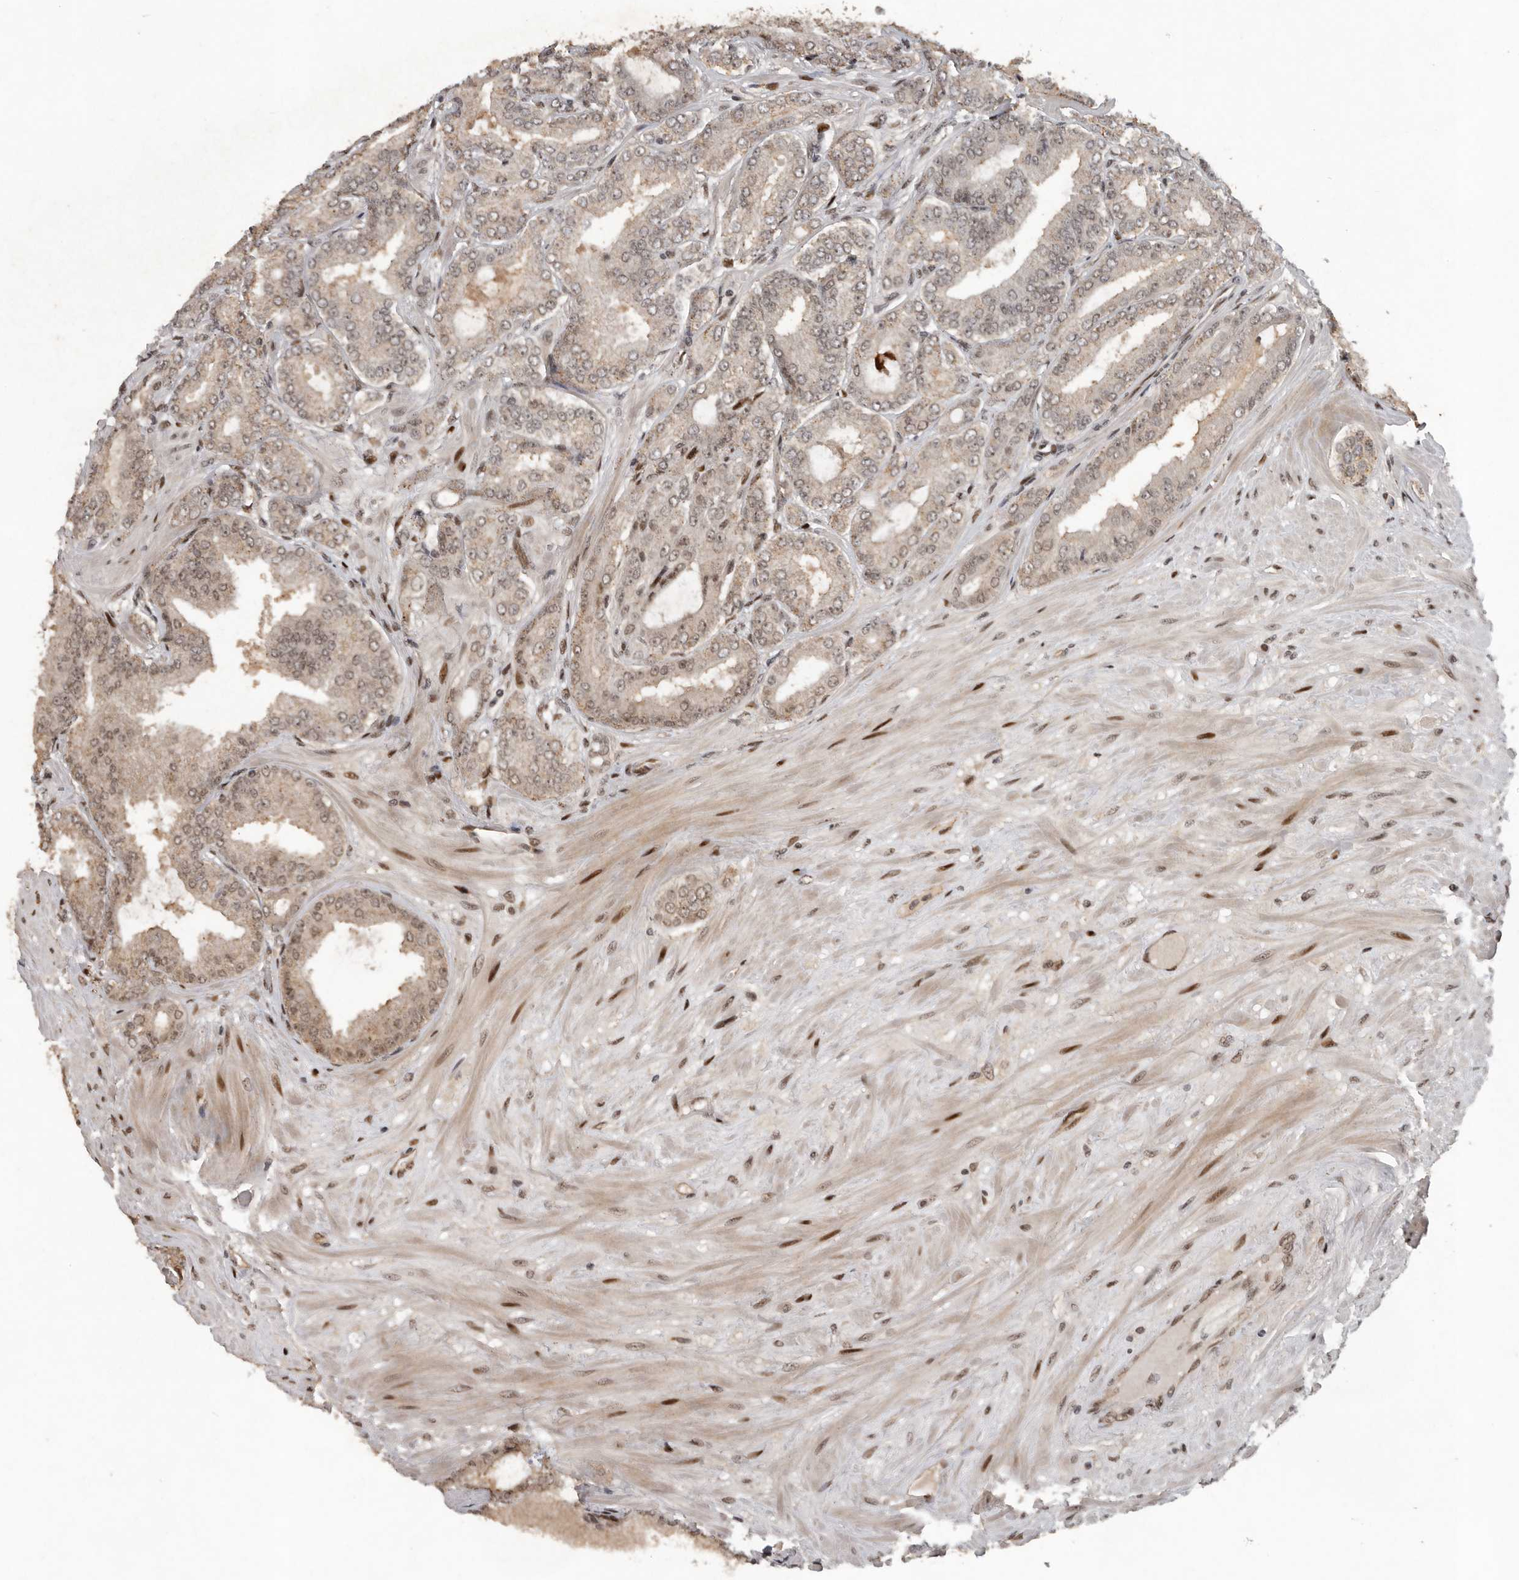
{"staining": {"intensity": "moderate", "quantity": "25%-75%", "location": "cytoplasmic/membranous,nuclear"}, "tissue": "prostate cancer", "cell_type": "Tumor cells", "image_type": "cancer", "snomed": [{"axis": "morphology", "description": "Adenocarcinoma, Low grade"}, {"axis": "topography", "description": "Prostate"}], "caption": "Brown immunohistochemical staining in low-grade adenocarcinoma (prostate) displays moderate cytoplasmic/membranous and nuclear expression in approximately 25%-75% of tumor cells.", "gene": "CDC27", "patient": {"sex": "male", "age": 63}}